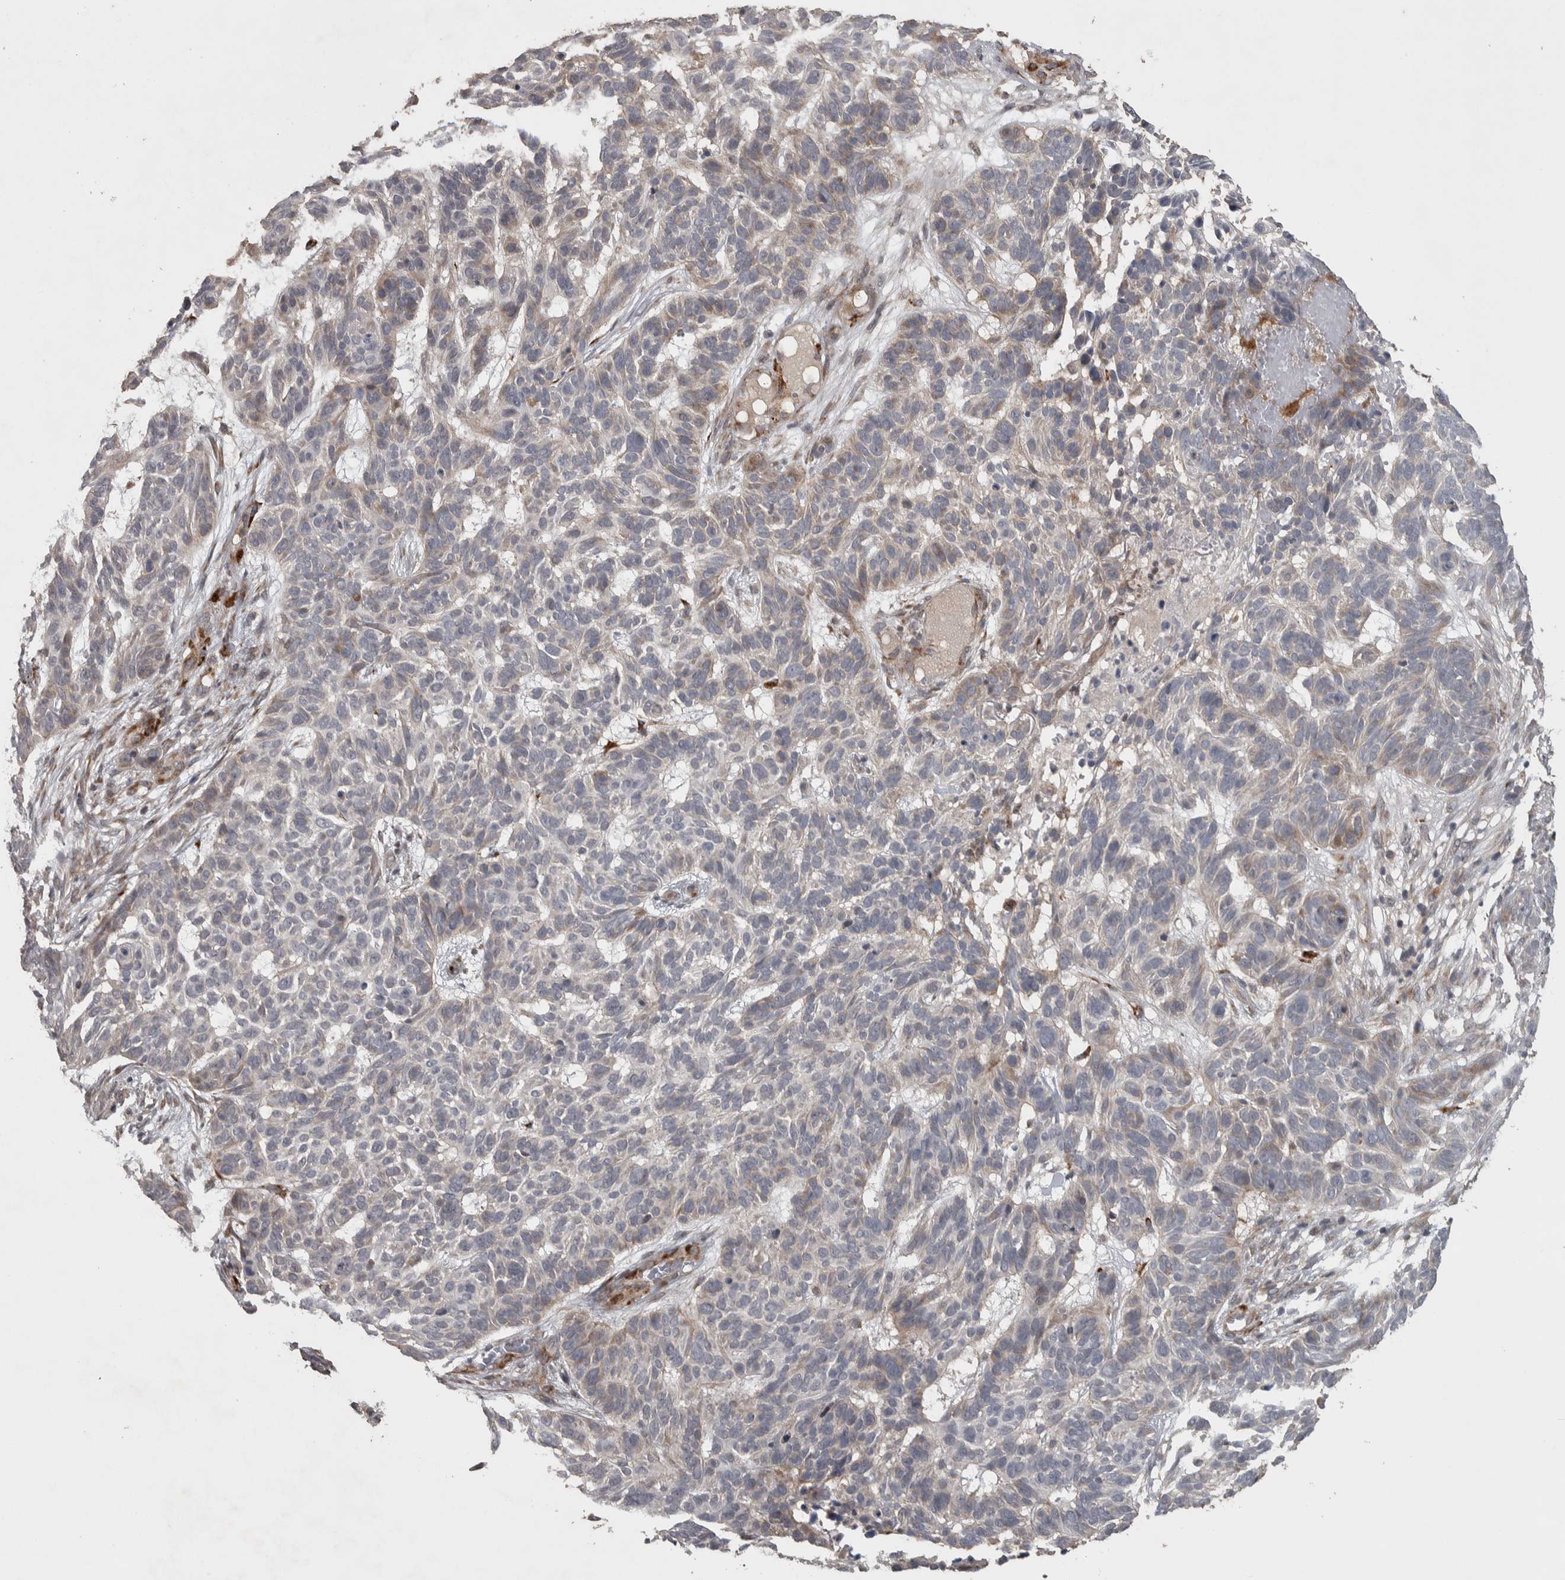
{"staining": {"intensity": "weak", "quantity": "<25%", "location": "cytoplasmic/membranous"}, "tissue": "skin cancer", "cell_type": "Tumor cells", "image_type": "cancer", "snomed": [{"axis": "morphology", "description": "Basal cell carcinoma"}, {"axis": "topography", "description": "Skin"}], "caption": "IHC photomicrograph of skin cancer stained for a protein (brown), which displays no expression in tumor cells.", "gene": "ERAL1", "patient": {"sex": "male", "age": 85}}